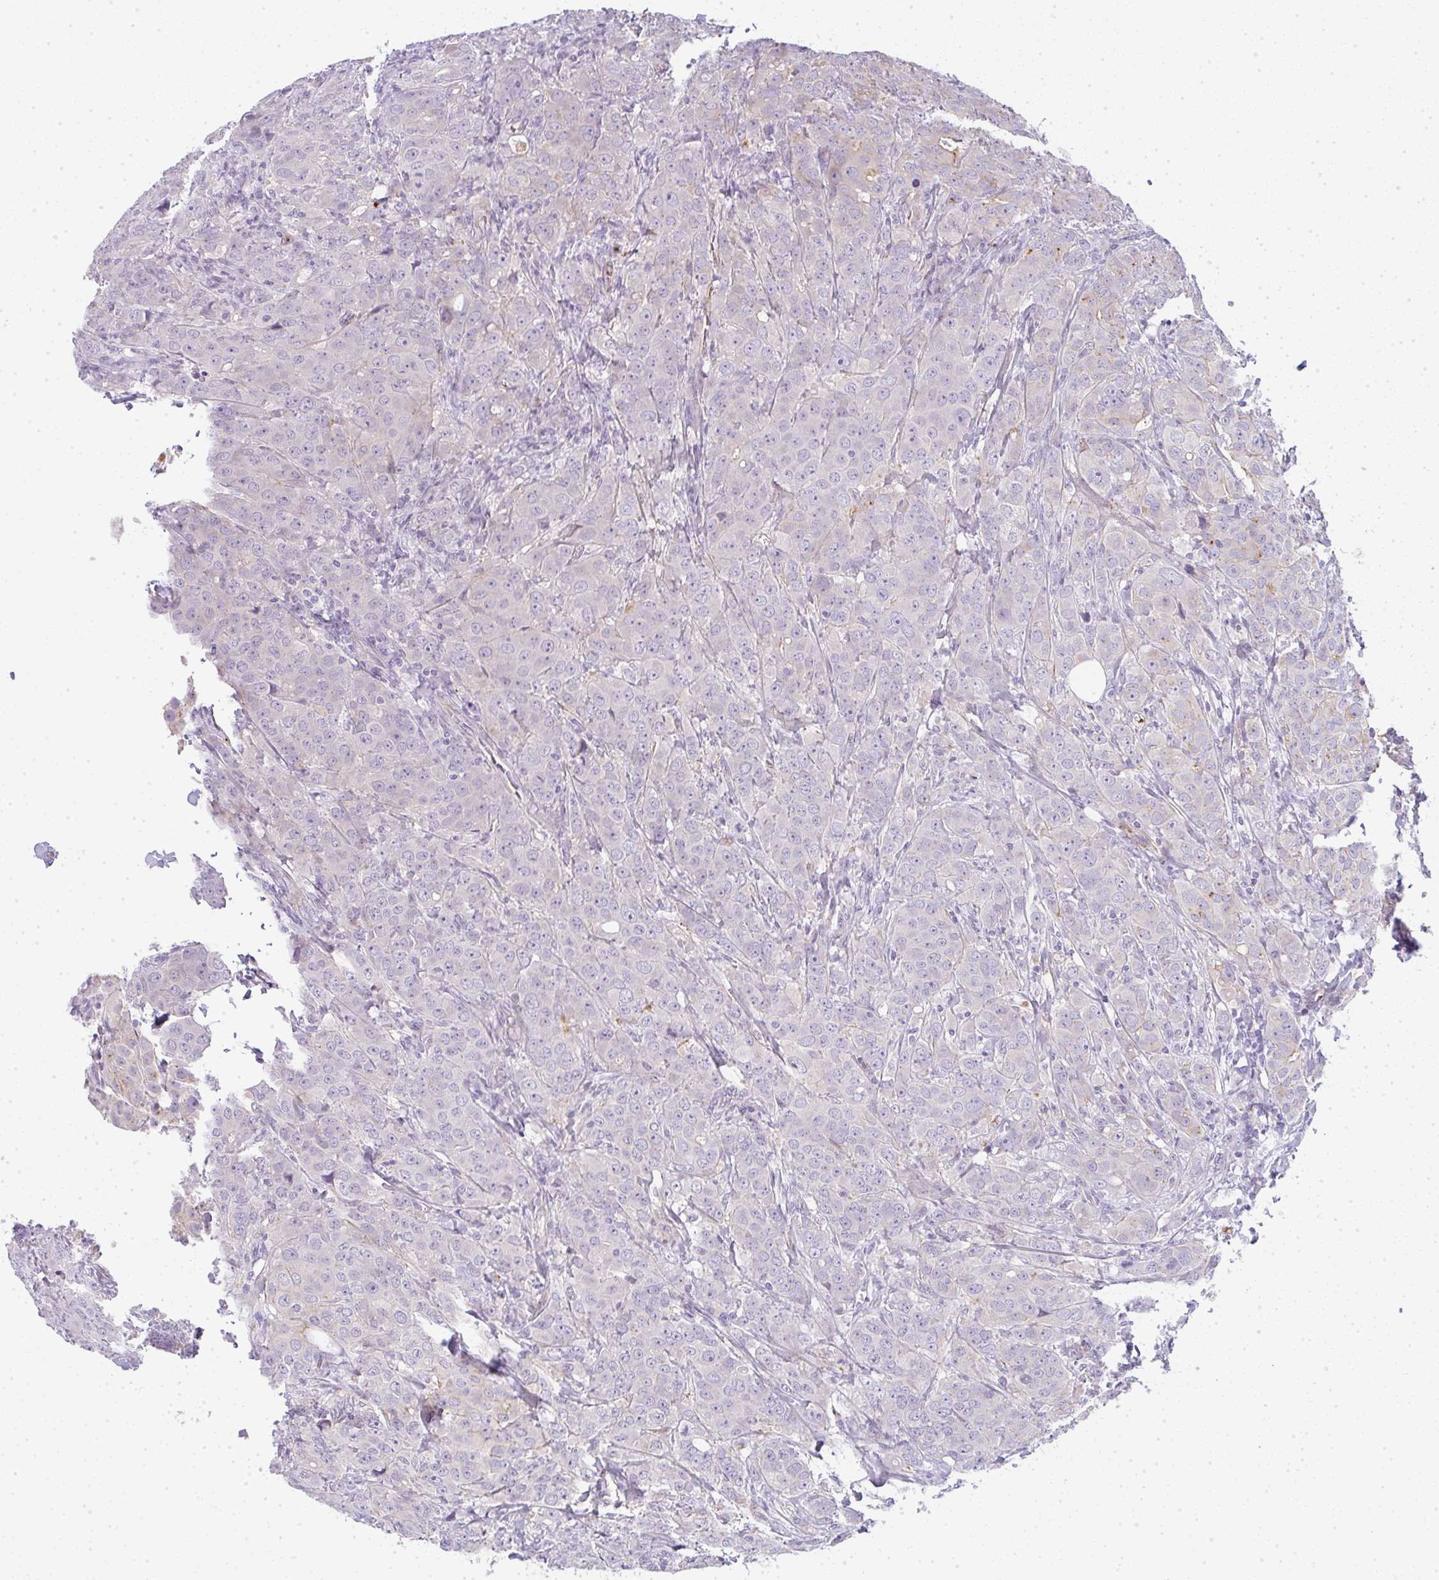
{"staining": {"intensity": "negative", "quantity": "none", "location": "none"}, "tissue": "breast cancer", "cell_type": "Tumor cells", "image_type": "cancer", "snomed": [{"axis": "morphology", "description": "Duct carcinoma"}, {"axis": "topography", "description": "Breast"}], "caption": "Protein analysis of breast cancer (invasive ductal carcinoma) exhibits no significant positivity in tumor cells.", "gene": "LPAR4", "patient": {"sex": "female", "age": 43}}